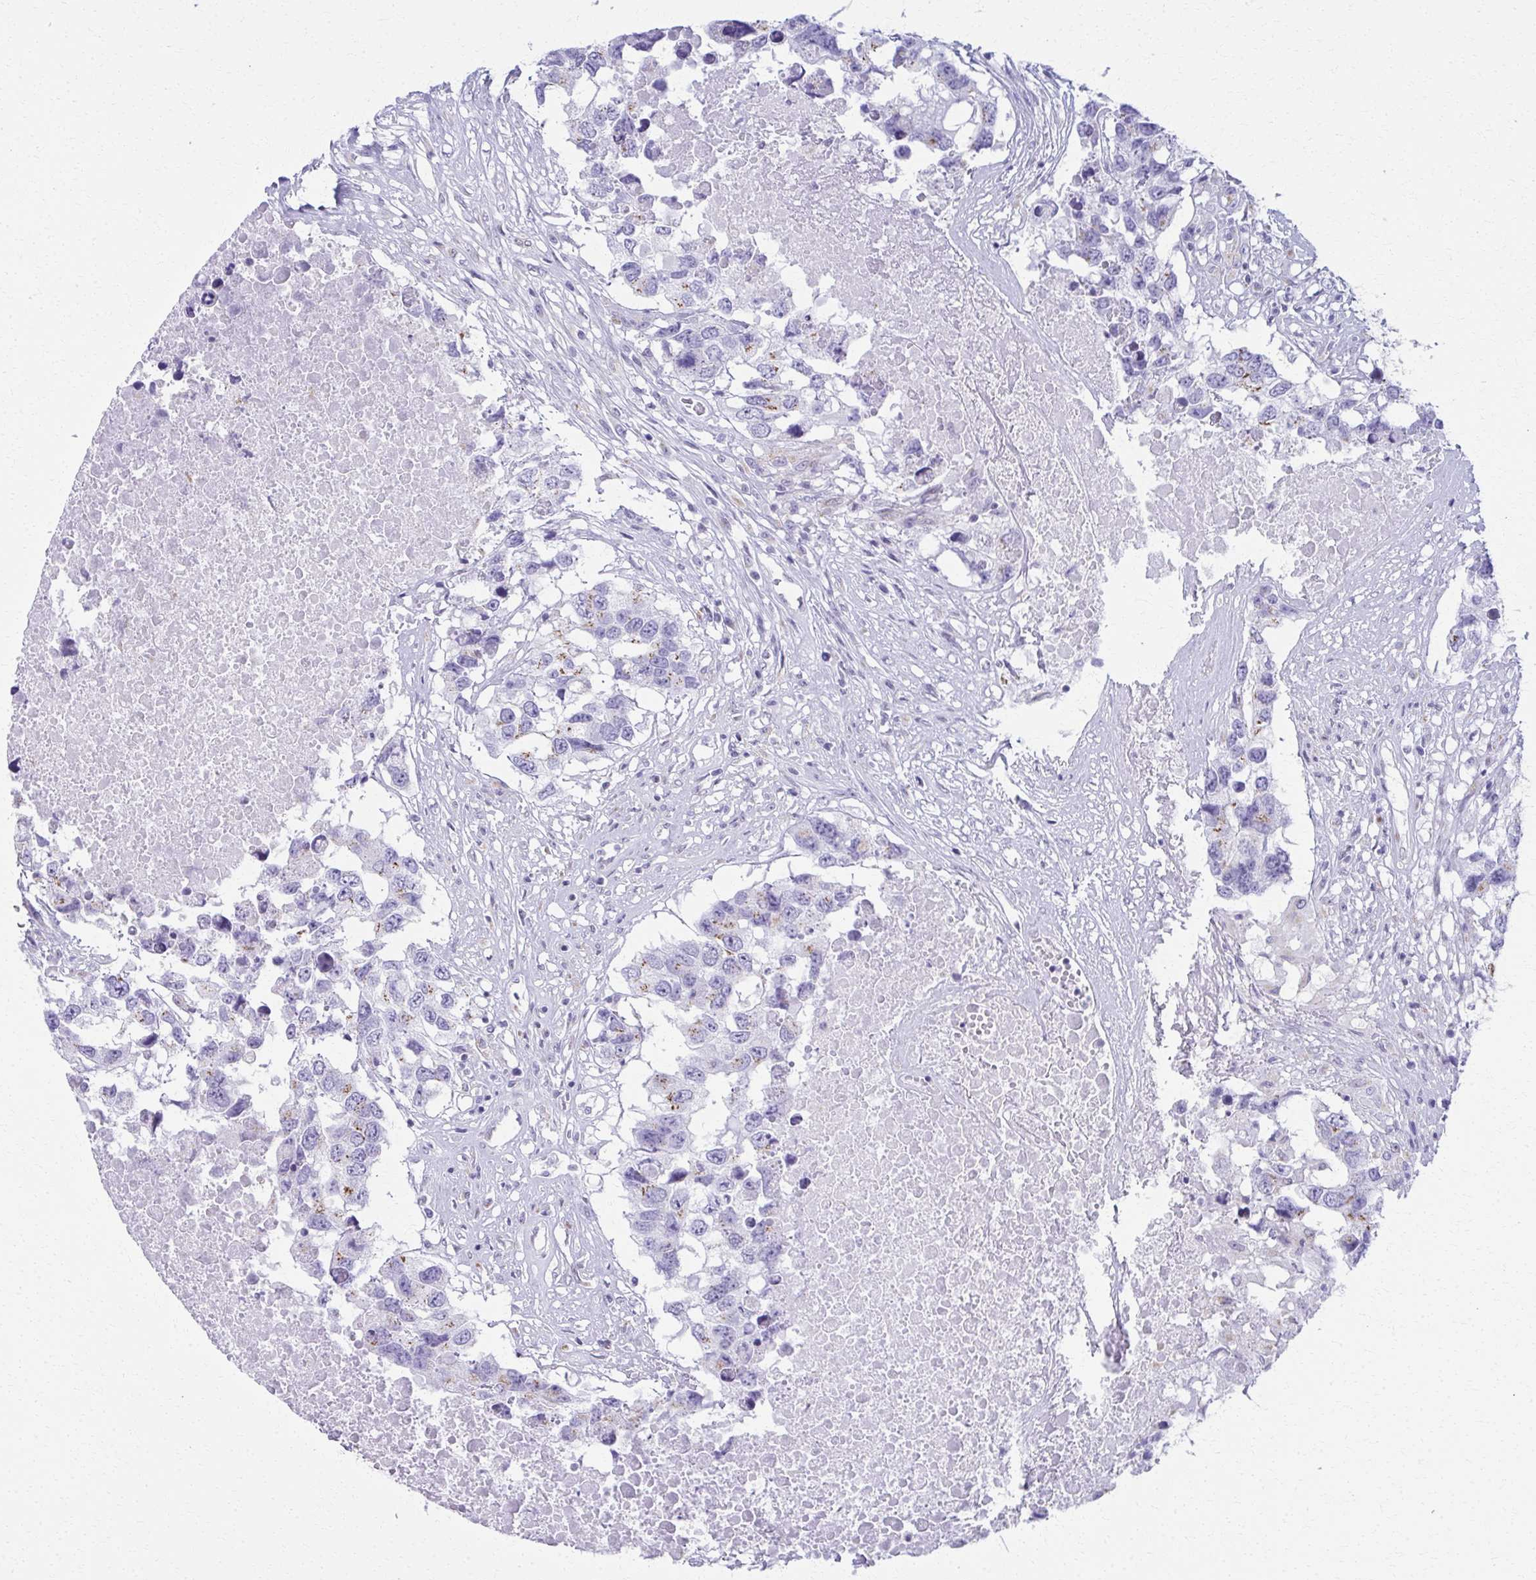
{"staining": {"intensity": "negative", "quantity": "none", "location": "none"}, "tissue": "testis cancer", "cell_type": "Tumor cells", "image_type": "cancer", "snomed": [{"axis": "morphology", "description": "Carcinoma, Embryonal, NOS"}, {"axis": "topography", "description": "Testis"}], "caption": "Immunohistochemistry (IHC) photomicrograph of neoplastic tissue: human testis embryonal carcinoma stained with DAB shows no significant protein positivity in tumor cells.", "gene": "SCLY", "patient": {"sex": "male", "age": 83}}